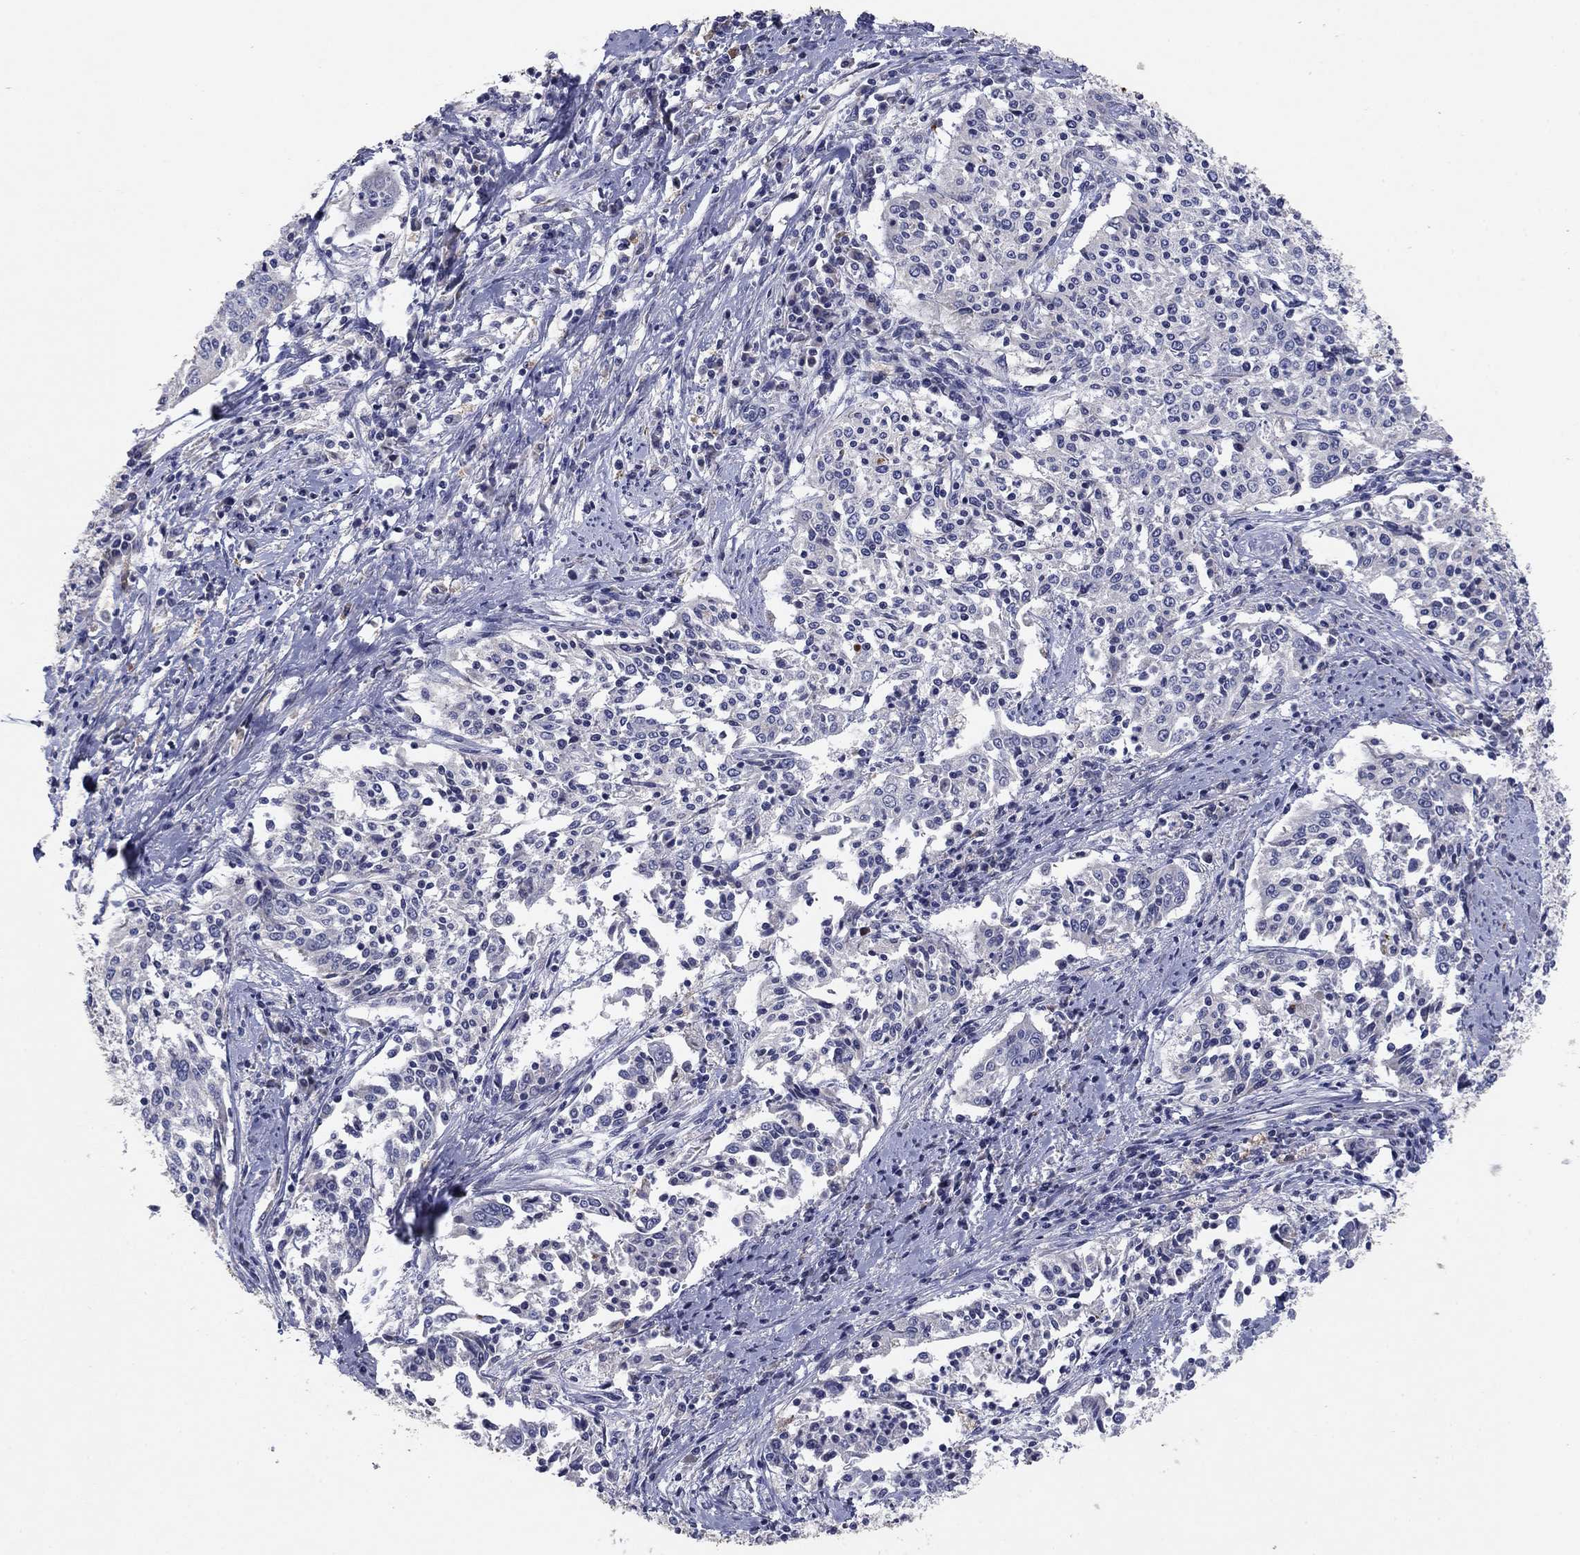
{"staining": {"intensity": "negative", "quantity": "none", "location": "none"}, "tissue": "cervical cancer", "cell_type": "Tumor cells", "image_type": "cancer", "snomed": [{"axis": "morphology", "description": "Squamous cell carcinoma, NOS"}, {"axis": "topography", "description": "Cervix"}], "caption": "Immunohistochemistry image of squamous cell carcinoma (cervical) stained for a protein (brown), which demonstrates no expression in tumor cells.", "gene": "PTGDS", "patient": {"sex": "female", "age": 41}}